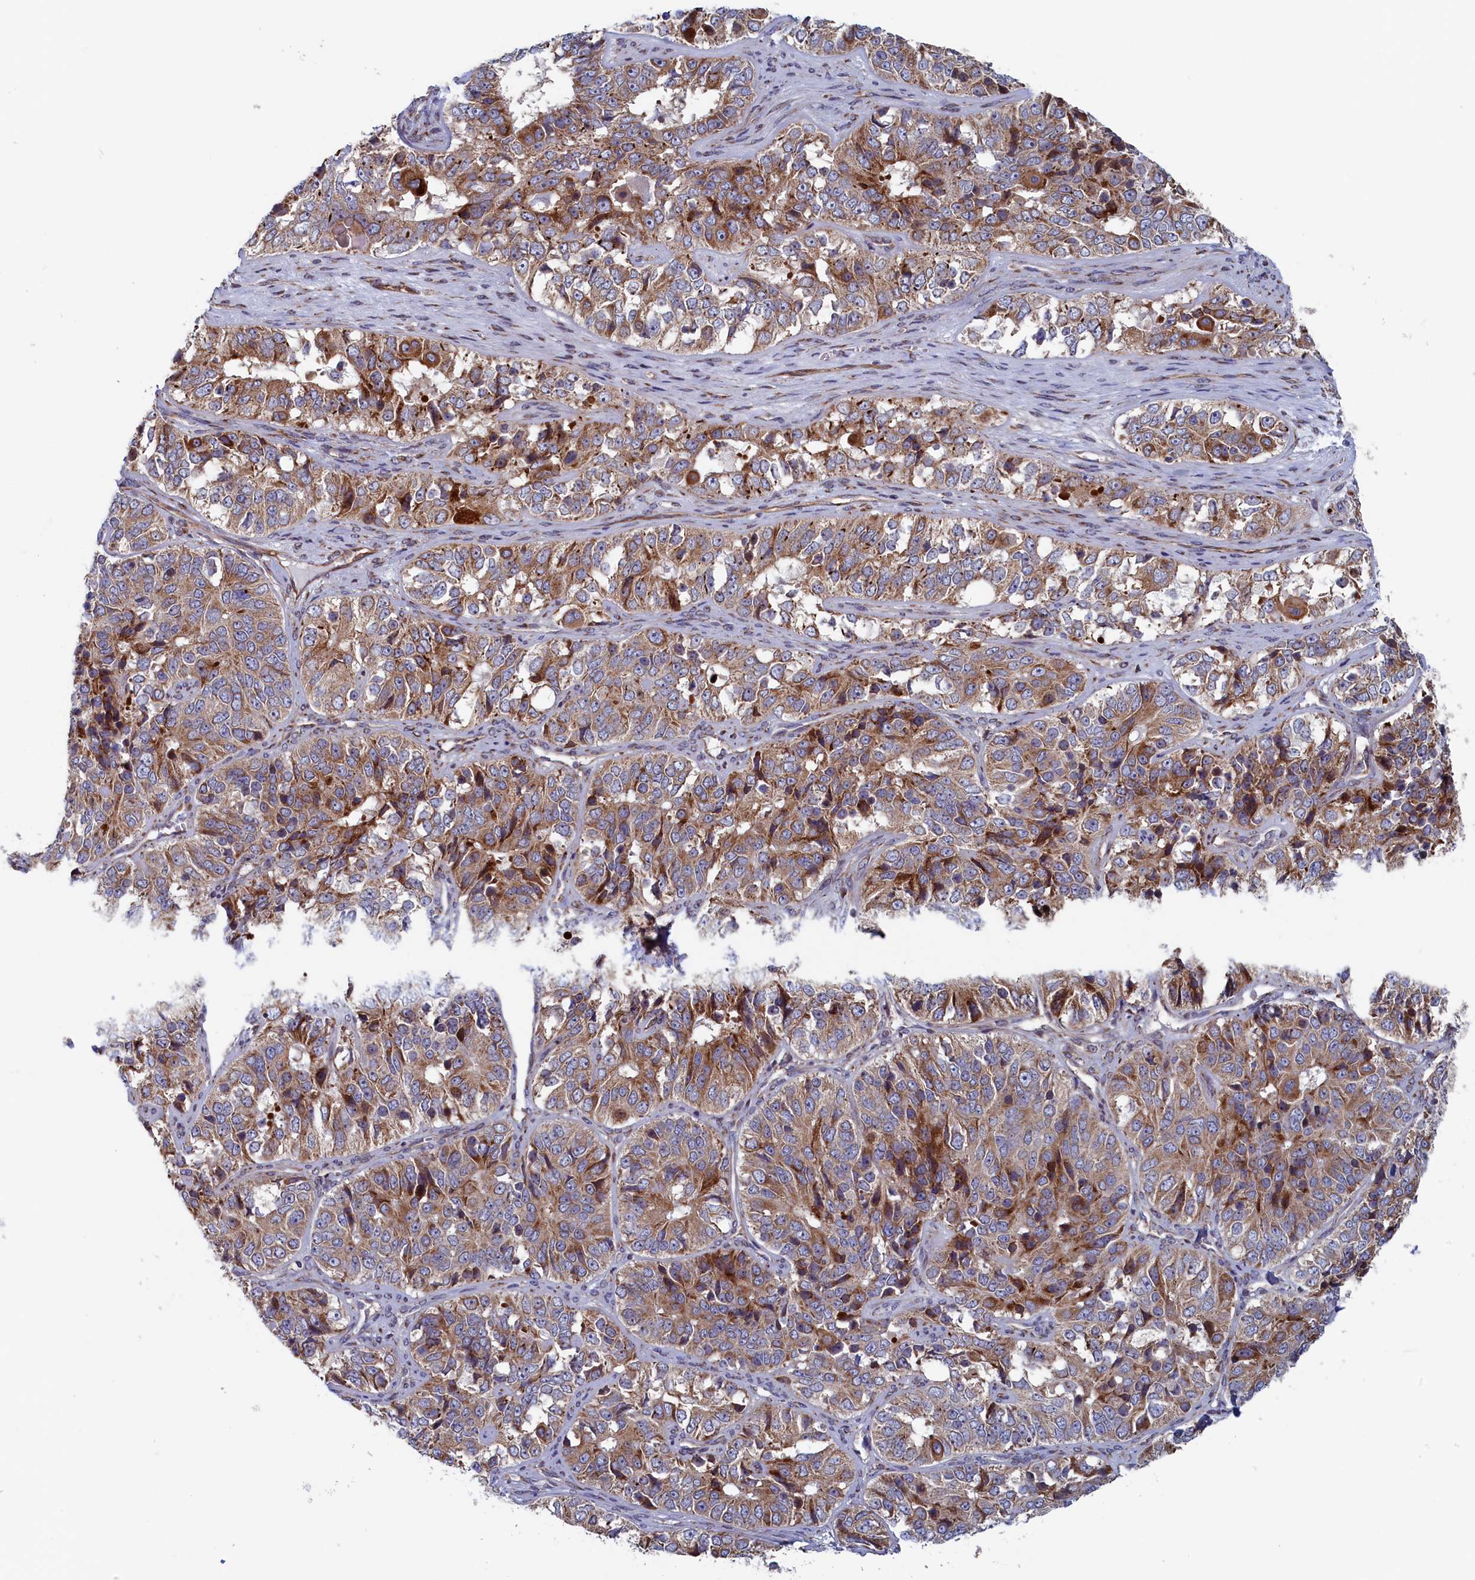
{"staining": {"intensity": "moderate", "quantity": ">75%", "location": "cytoplasmic/membranous"}, "tissue": "ovarian cancer", "cell_type": "Tumor cells", "image_type": "cancer", "snomed": [{"axis": "morphology", "description": "Carcinoma, endometroid"}, {"axis": "topography", "description": "Ovary"}], "caption": "Immunohistochemical staining of human endometroid carcinoma (ovarian) displays medium levels of moderate cytoplasmic/membranous staining in about >75% of tumor cells.", "gene": "MTFMT", "patient": {"sex": "female", "age": 51}}